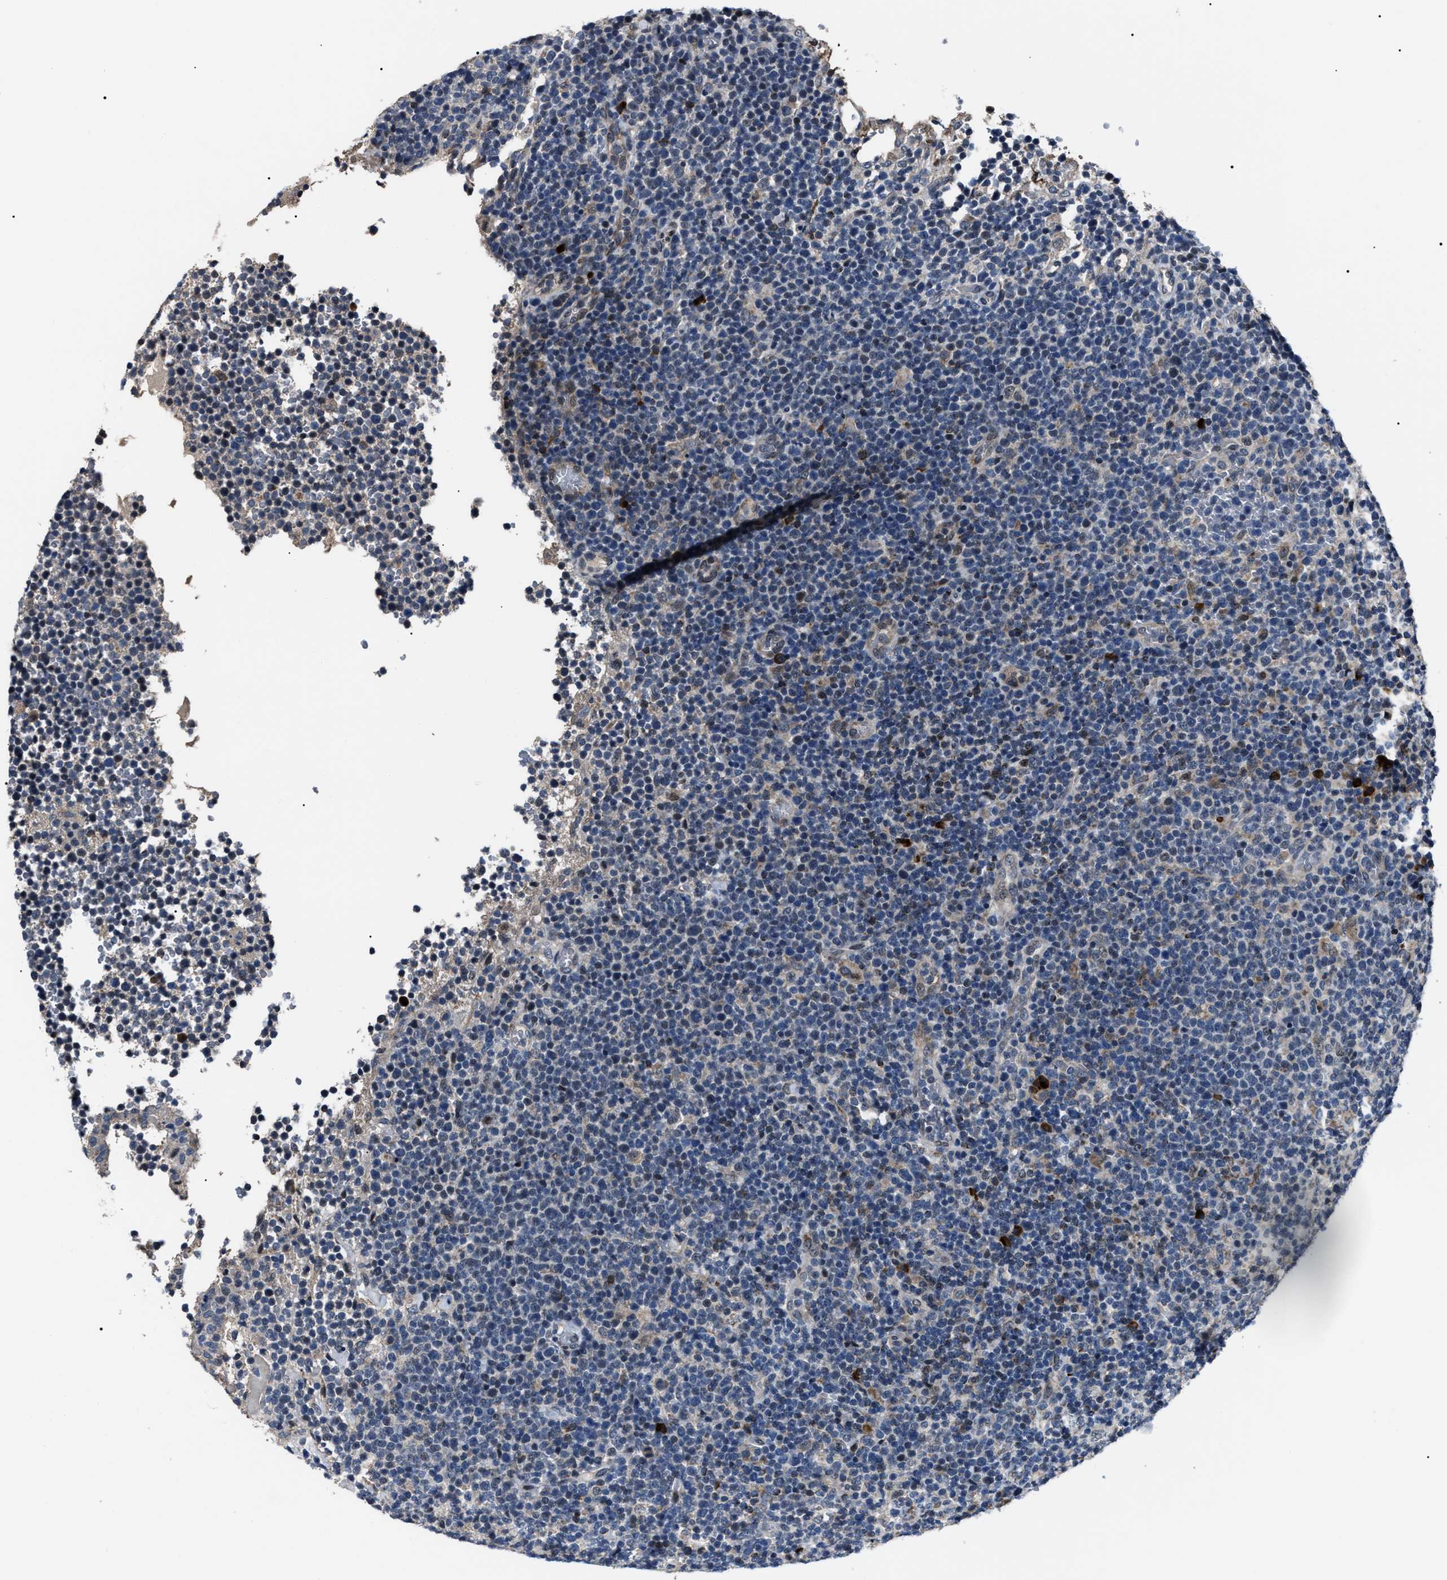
{"staining": {"intensity": "negative", "quantity": "none", "location": "none"}, "tissue": "lymphoma", "cell_type": "Tumor cells", "image_type": "cancer", "snomed": [{"axis": "morphology", "description": "Malignant lymphoma, non-Hodgkin's type, High grade"}, {"axis": "topography", "description": "Lymph node"}], "caption": "Tumor cells show no significant staining in malignant lymphoma, non-Hodgkin's type (high-grade). The staining was performed using DAB (3,3'-diaminobenzidine) to visualize the protein expression in brown, while the nuclei were stained in blue with hematoxylin (Magnification: 20x).", "gene": "LRRC14", "patient": {"sex": "male", "age": 61}}